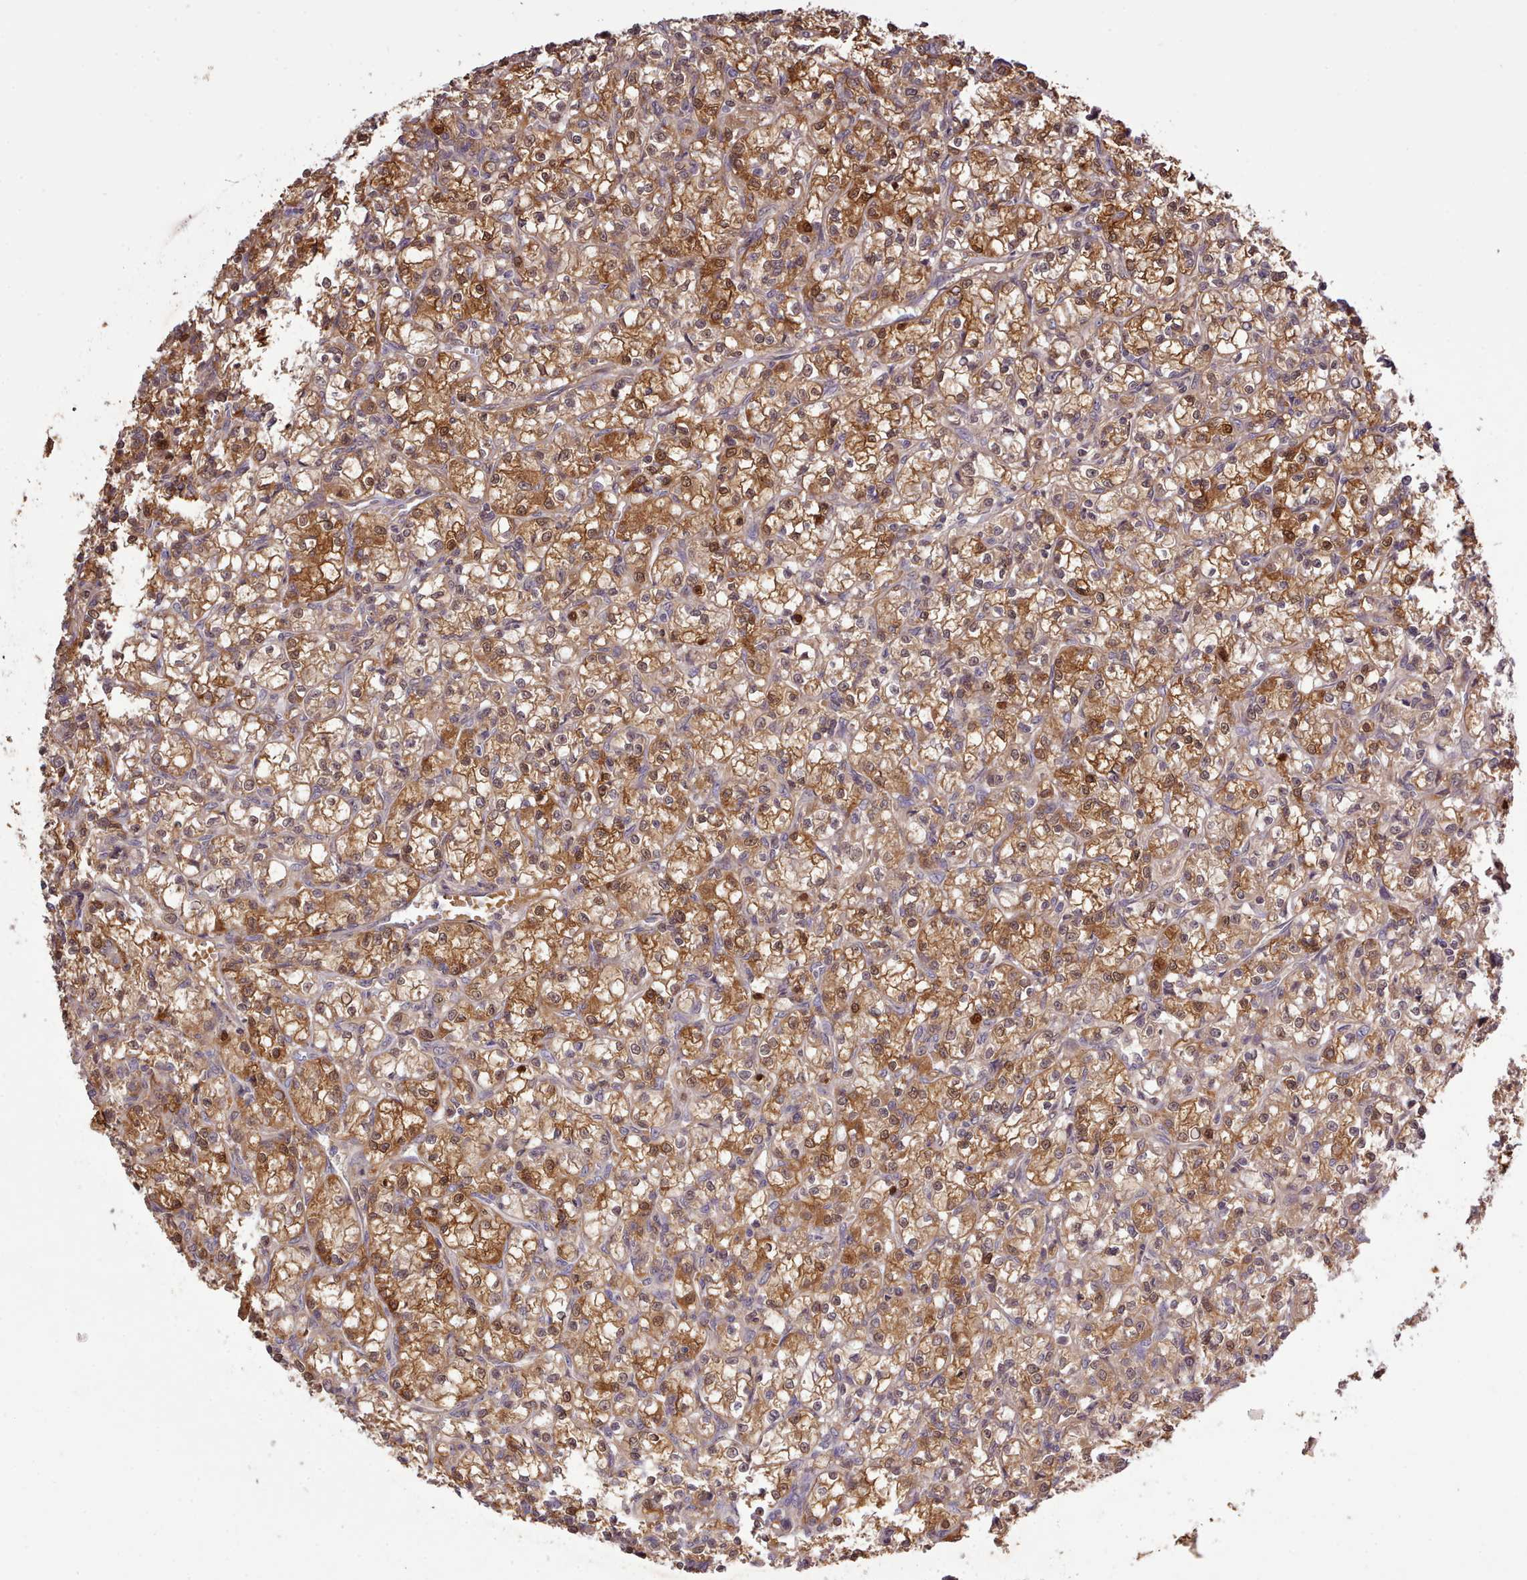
{"staining": {"intensity": "strong", "quantity": ">75%", "location": "cytoplasmic/membranous,nuclear"}, "tissue": "renal cancer", "cell_type": "Tumor cells", "image_type": "cancer", "snomed": [{"axis": "morphology", "description": "Adenocarcinoma, NOS"}, {"axis": "topography", "description": "Kidney"}], "caption": "A micrograph showing strong cytoplasmic/membranous and nuclear expression in about >75% of tumor cells in renal cancer, as visualized by brown immunohistochemical staining.", "gene": "ARL17A", "patient": {"sex": "female", "age": 59}}